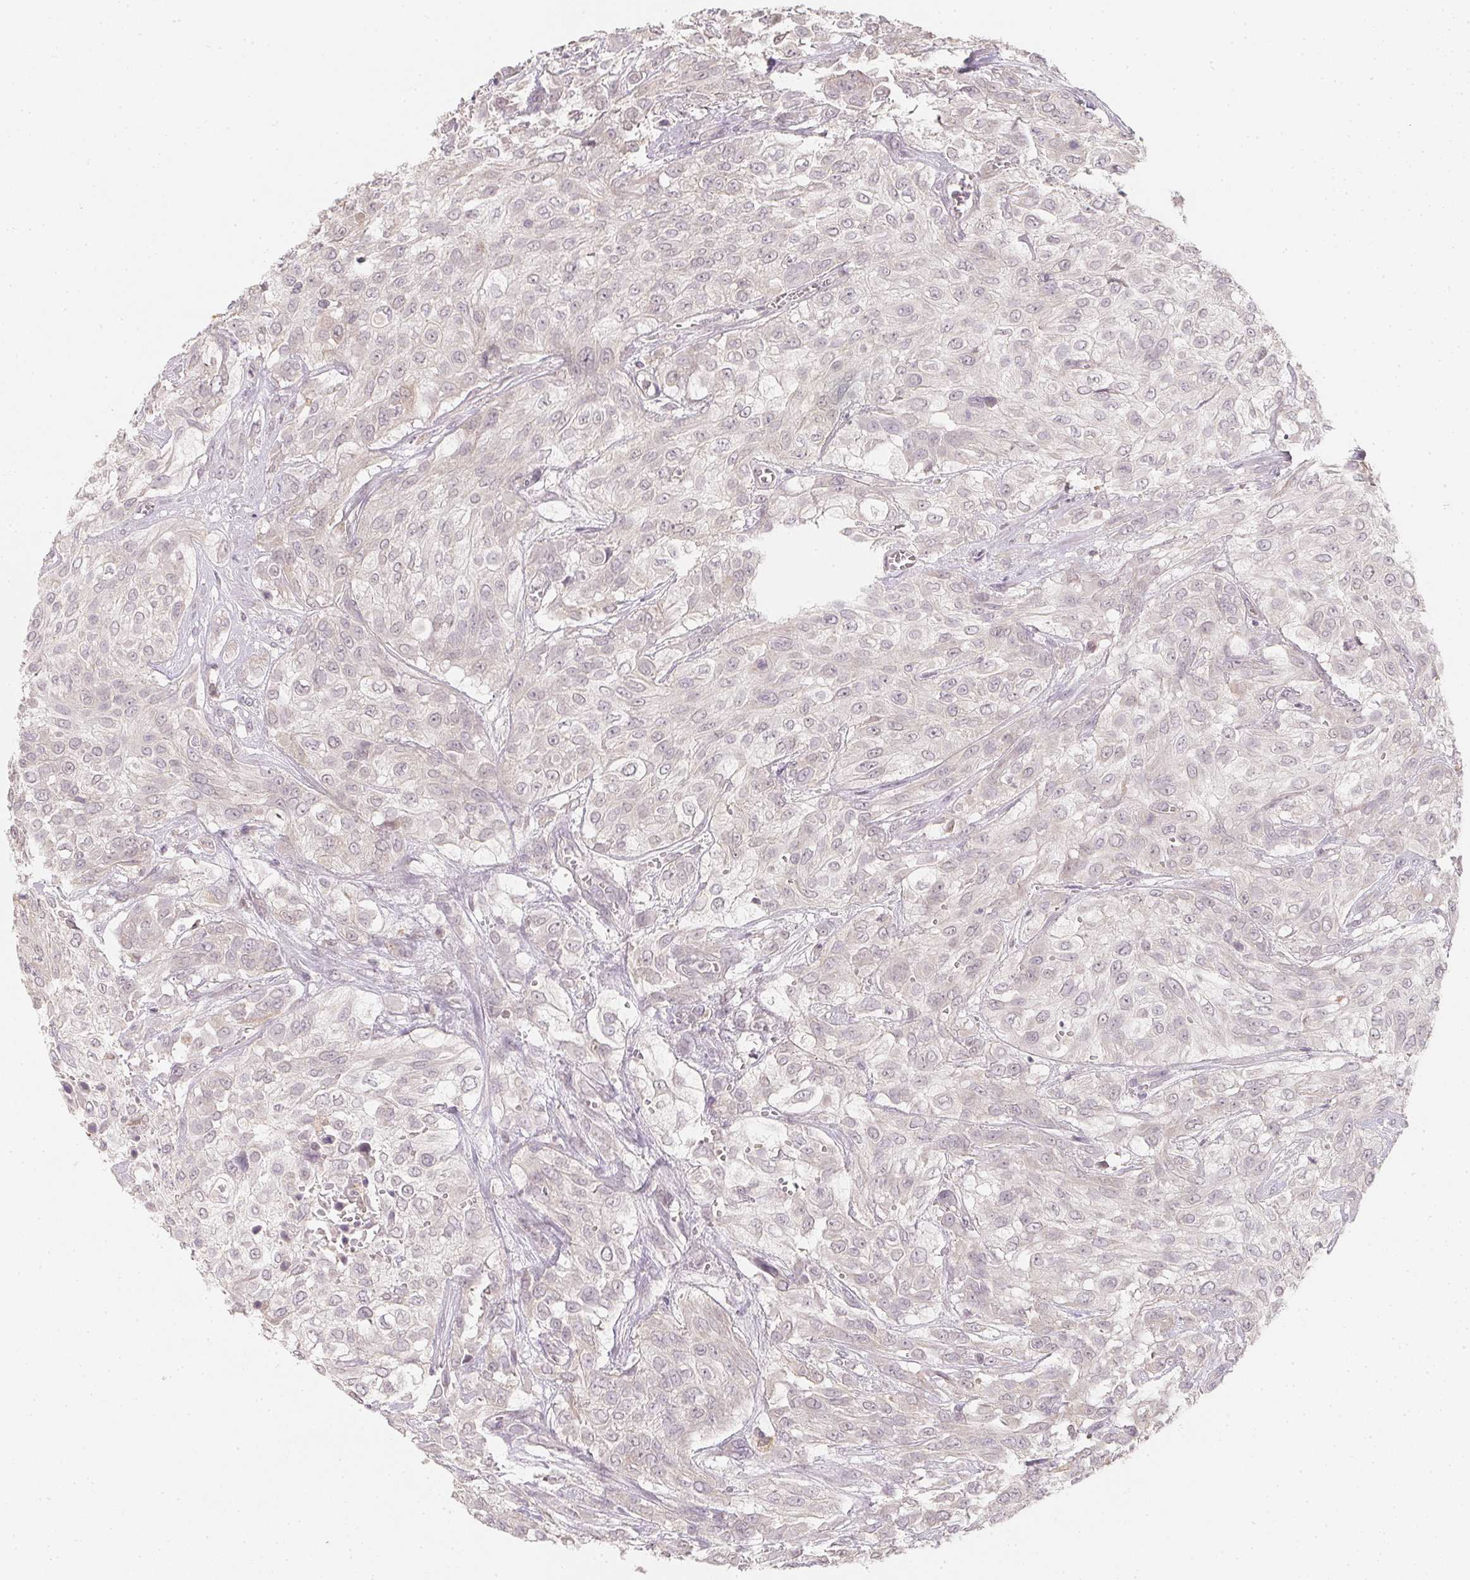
{"staining": {"intensity": "negative", "quantity": "none", "location": "none"}, "tissue": "urothelial cancer", "cell_type": "Tumor cells", "image_type": "cancer", "snomed": [{"axis": "morphology", "description": "Urothelial carcinoma, High grade"}, {"axis": "topography", "description": "Urinary bladder"}], "caption": "The IHC histopathology image has no significant expression in tumor cells of high-grade urothelial carcinoma tissue. The staining was performed using DAB (3,3'-diaminobenzidine) to visualize the protein expression in brown, while the nuclei were stained in blue with hematoxylin (Magnification: 20x).", "gene": "SOAT1", "patient": {"sex": "male", "age": 57}}